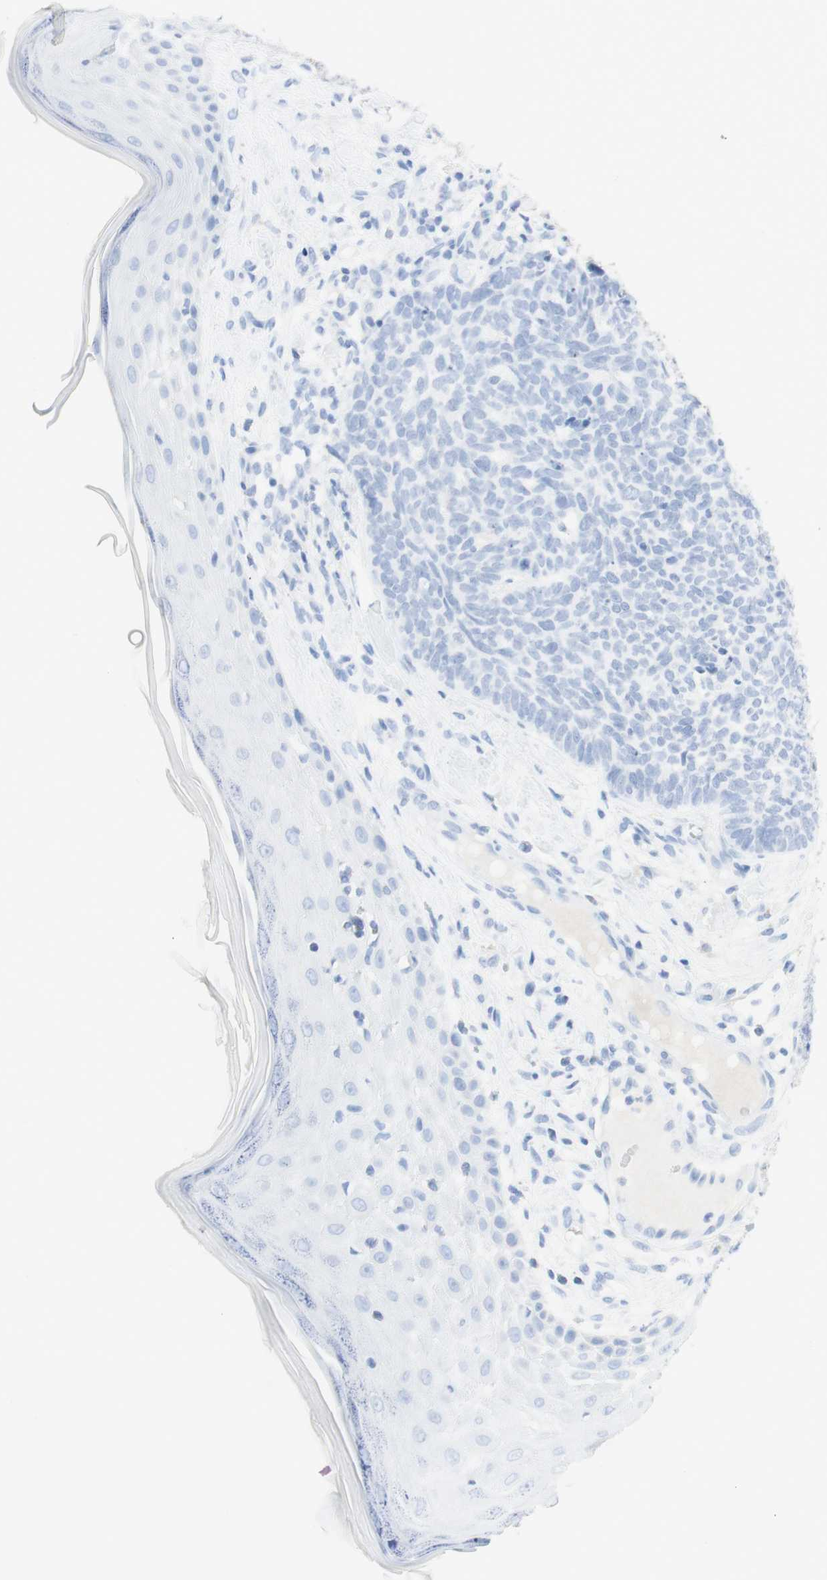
{"staining": {"intensity": "negative", "quantity": "none", "location": "none"}, "tissue": "skin cancer", "cell_type": "Tumor cells", "image_type": "cancer", "snomed": [{"axis": "morphology", "description": "Basal cell carcinoma"}, {"axis": "topography", "description": "Skin"}], "caption": "DAB (3,3'-diaminobenzidine) immunohistochemical staining of human skin cancer (basal cell carcinoma) shows no significant expression in tumor cells.", "gene": "TPO", "patient": {"sex": "female", "age": 84}}